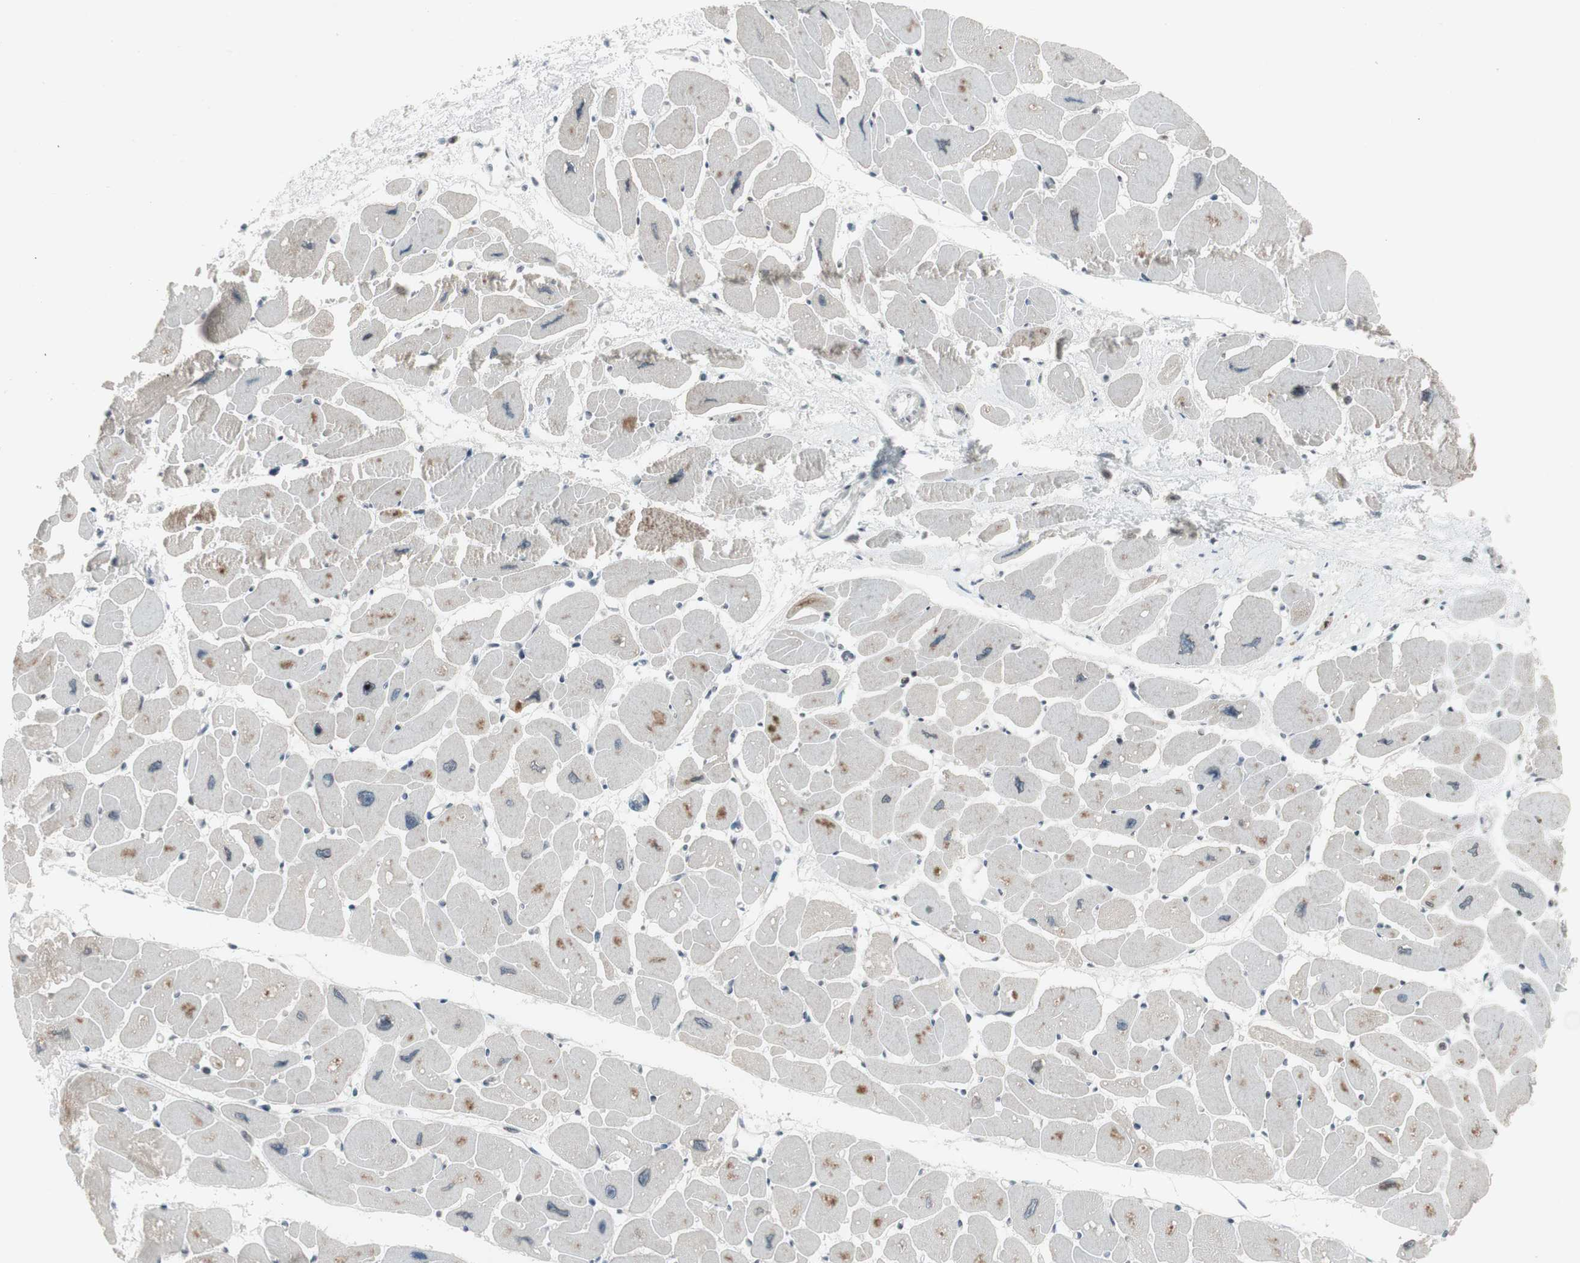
{"staining": {"intensity": "moderate", "quantity": "25%-75%", "location": "cytoplasmic/membranous"}, "tissue": "heart muscle", "cell_type": "Cardiomyocytes", "image_type": "normal", "snomed": [{"axis": "morphology", "description": "Normal tissue, NOS"}, {"axis": "topography", "description": "Heart"}], "caption": "Benign heart muscle reveals moderate cytoplasmic/membranous positivity in about 25%-75% of cardiomyocytes (DAB IHC with brightfield microscopy, high magnification)..", "gene": "ARG2", "patient": {"sex": "female", "age": 54}}